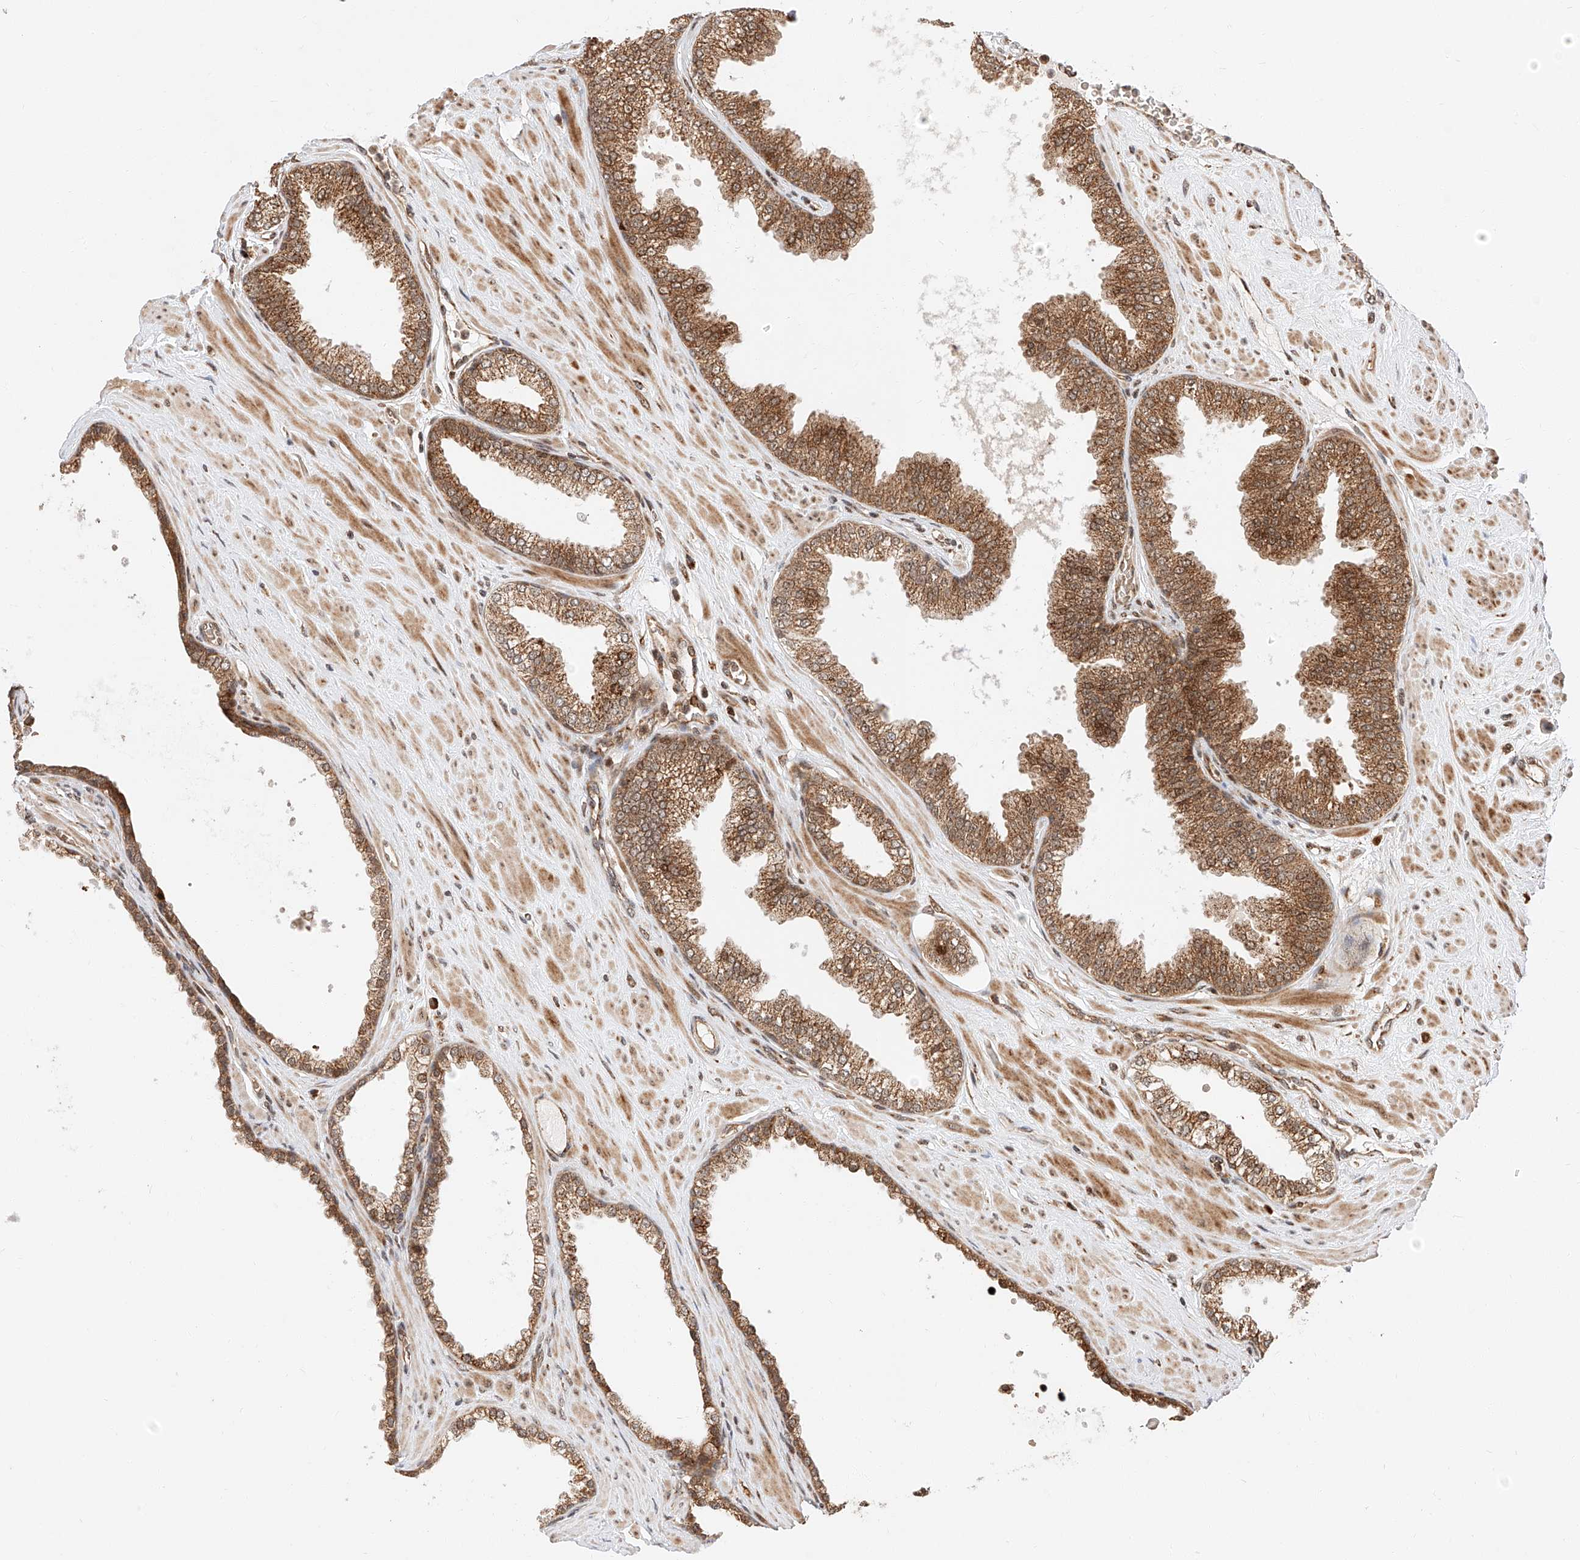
{"staining": {"intensity": "moderate", "quantity": ">75%", "location": "cytoplasmic/membranous"}, "tissue": "prostate cancer", "cell_type": "Tumor cells", "image_type": "cancer", "snomed": [{"axis": "morphology", "description": "Adenocarcinoma, Low grade"}, {"axis": "topography", "description": "Prostate"}], "caption": "The image reveals staining of prostate cancer, revealing moderate cytoplasmic/membranous protein positivity (brown color) within tumor cells.", "gene": "THTPA", "patient": {"sex": "male", "age": 62}}